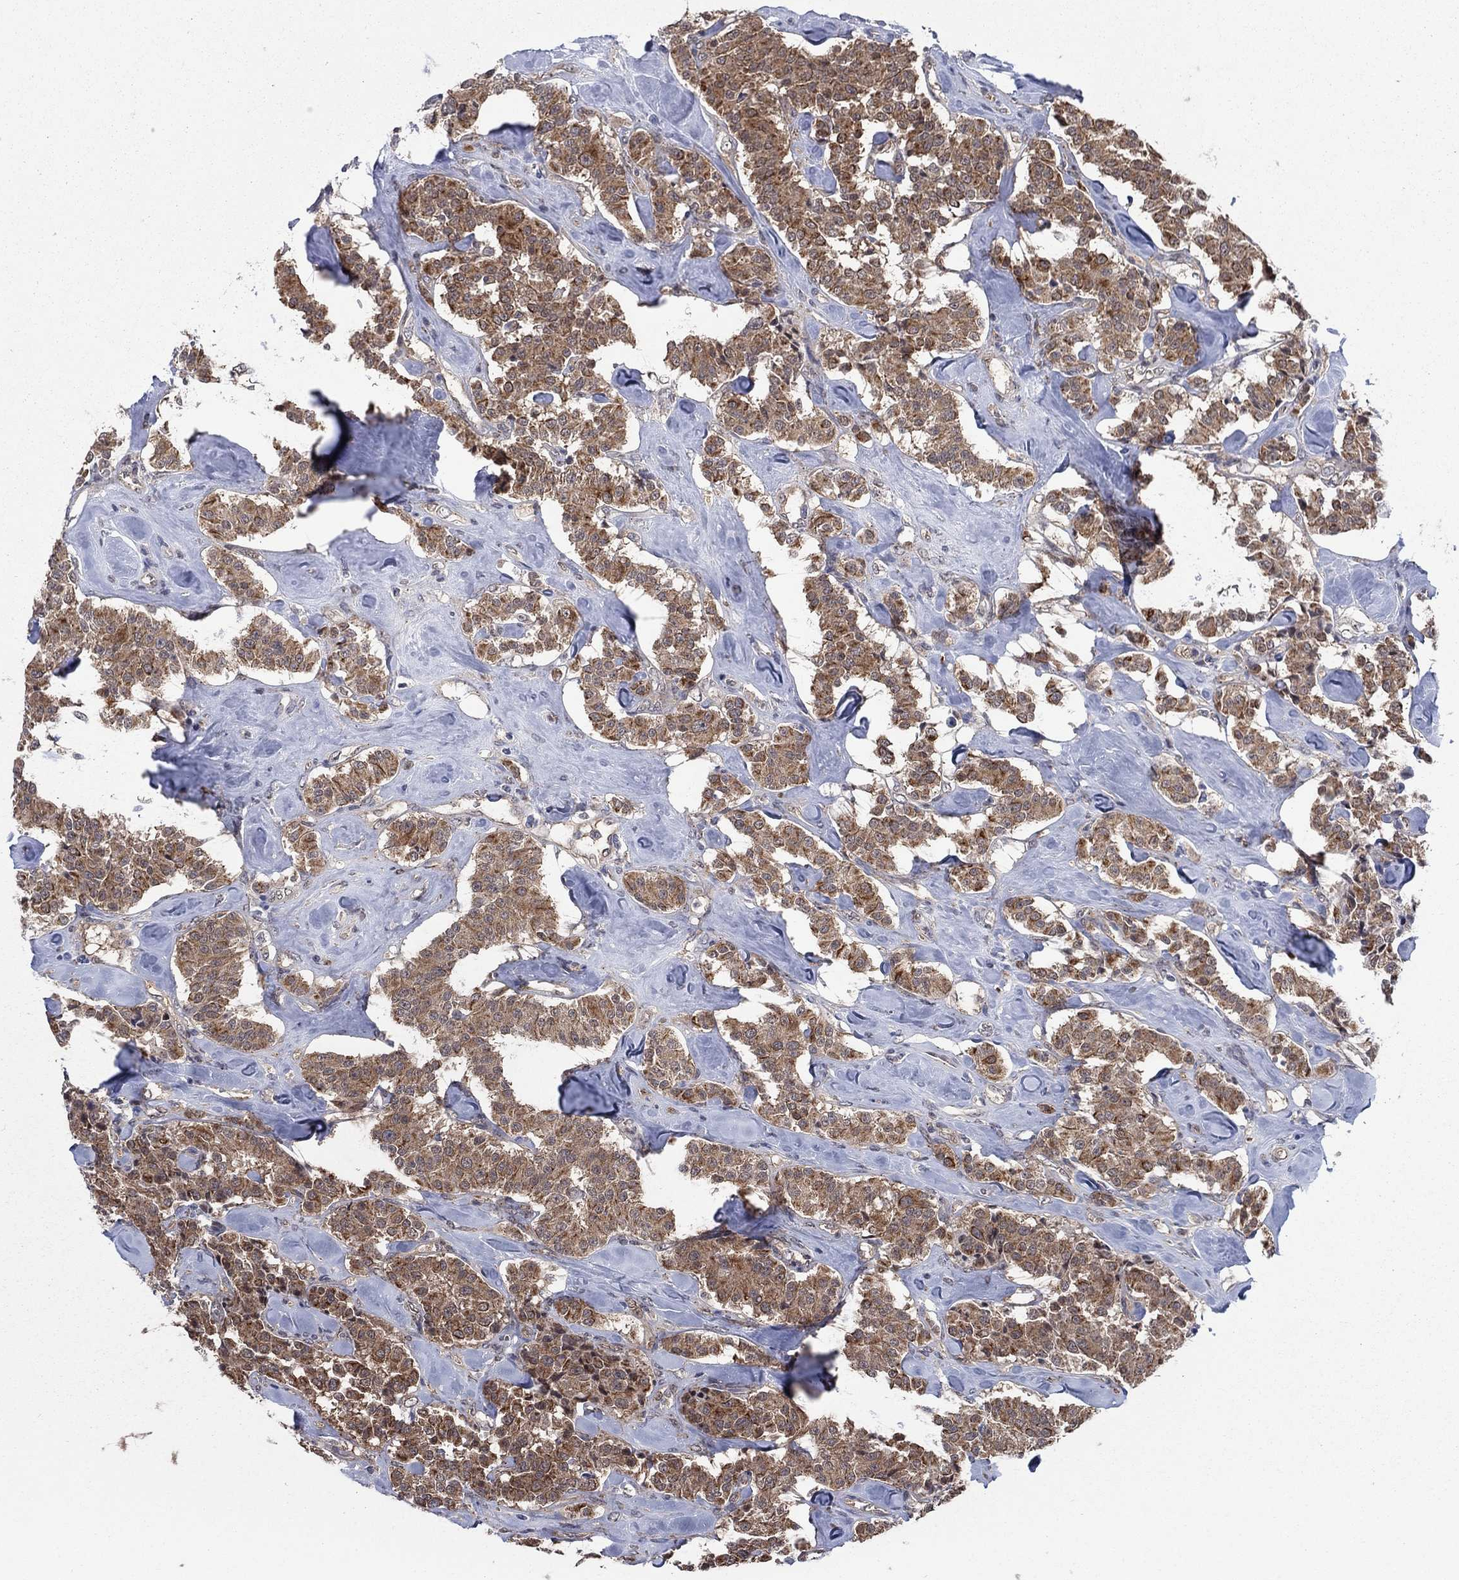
{"staining": {"intensity": "moderate", "quantity": ">75%", "location": "cytoplasmic/membranous"}, "tissue": "carcinoid", "cell_type": "Tumor cells", "image_type": "cancer", "snomed": [{"axis": "morphology", "description": "Carcinoid, malignant, NOS"}, {"axis": "topography", "description": "Pancreas"}], "caption": "Carcinoid (malignant) stained with DAB (3,3'-diaminobenzidine) immunohistochemistry displays medium levels of moderate cytoplasmic/membranous positivity in approximately >75% of tumor cells. (Brightfield microscopy of DAB IHC at high magnification).", "gene": "SH3RF1", "patient": {"sex": "male", "age": 41}}